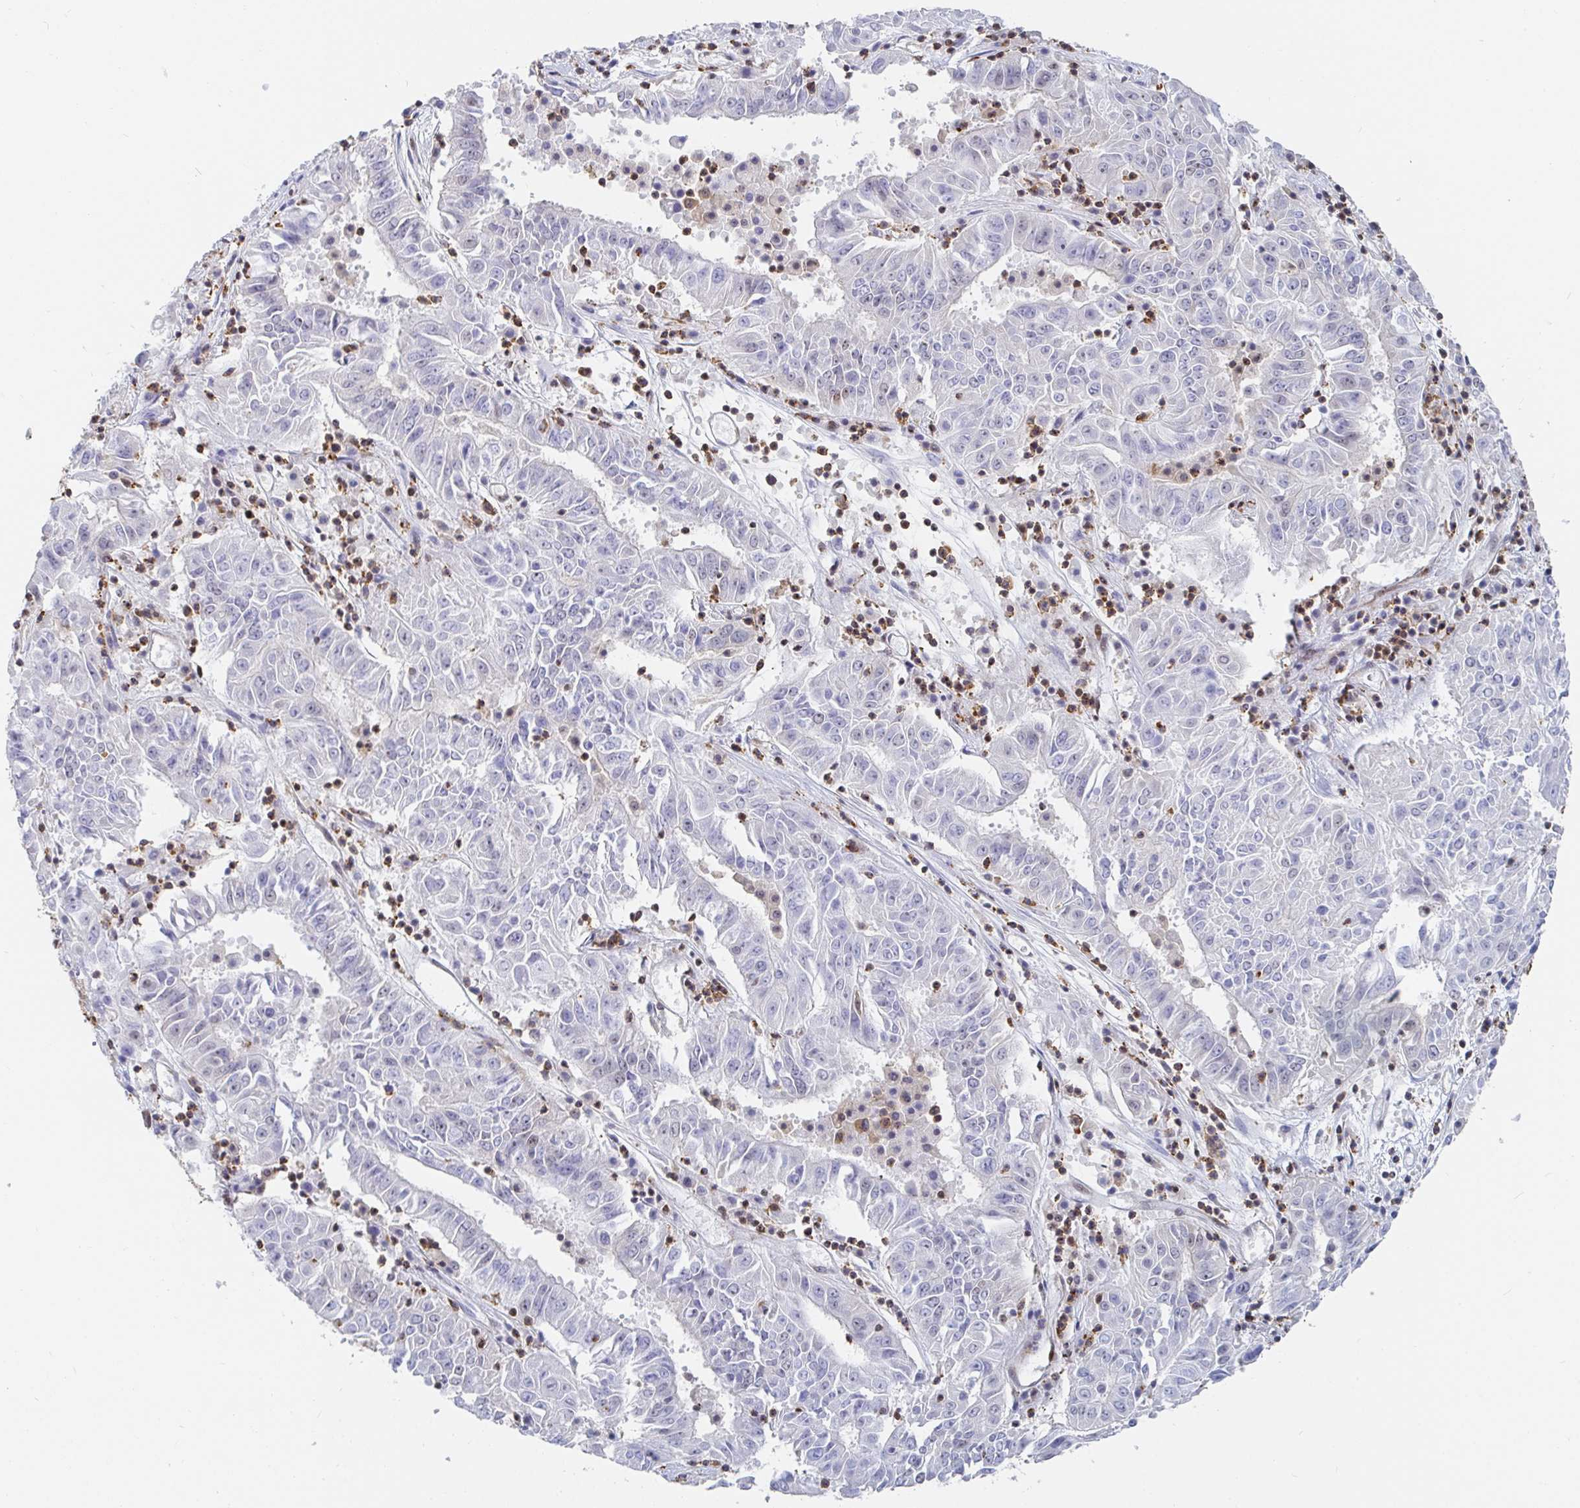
{"staining": {"intensity": "negative", "quantity": "none", "location": "none"}, "tissue": "pancreatic cancer", "cell_type": "Tumor cells", "image_type": "cancer", "snomed": [{"axis": "morphology", "description": "Adenocarcinoma, NOS"}, {"axis": "topography", "description": "Pancreas"}], "caption": "The photomicrograph shows no staining of tumor cells in adenocarcinoma (pancreatic). (IHC, brightfield microscopy, high magnification).", "gene": "EWSR1", "patient": {"sex": "male", "age": 63}}